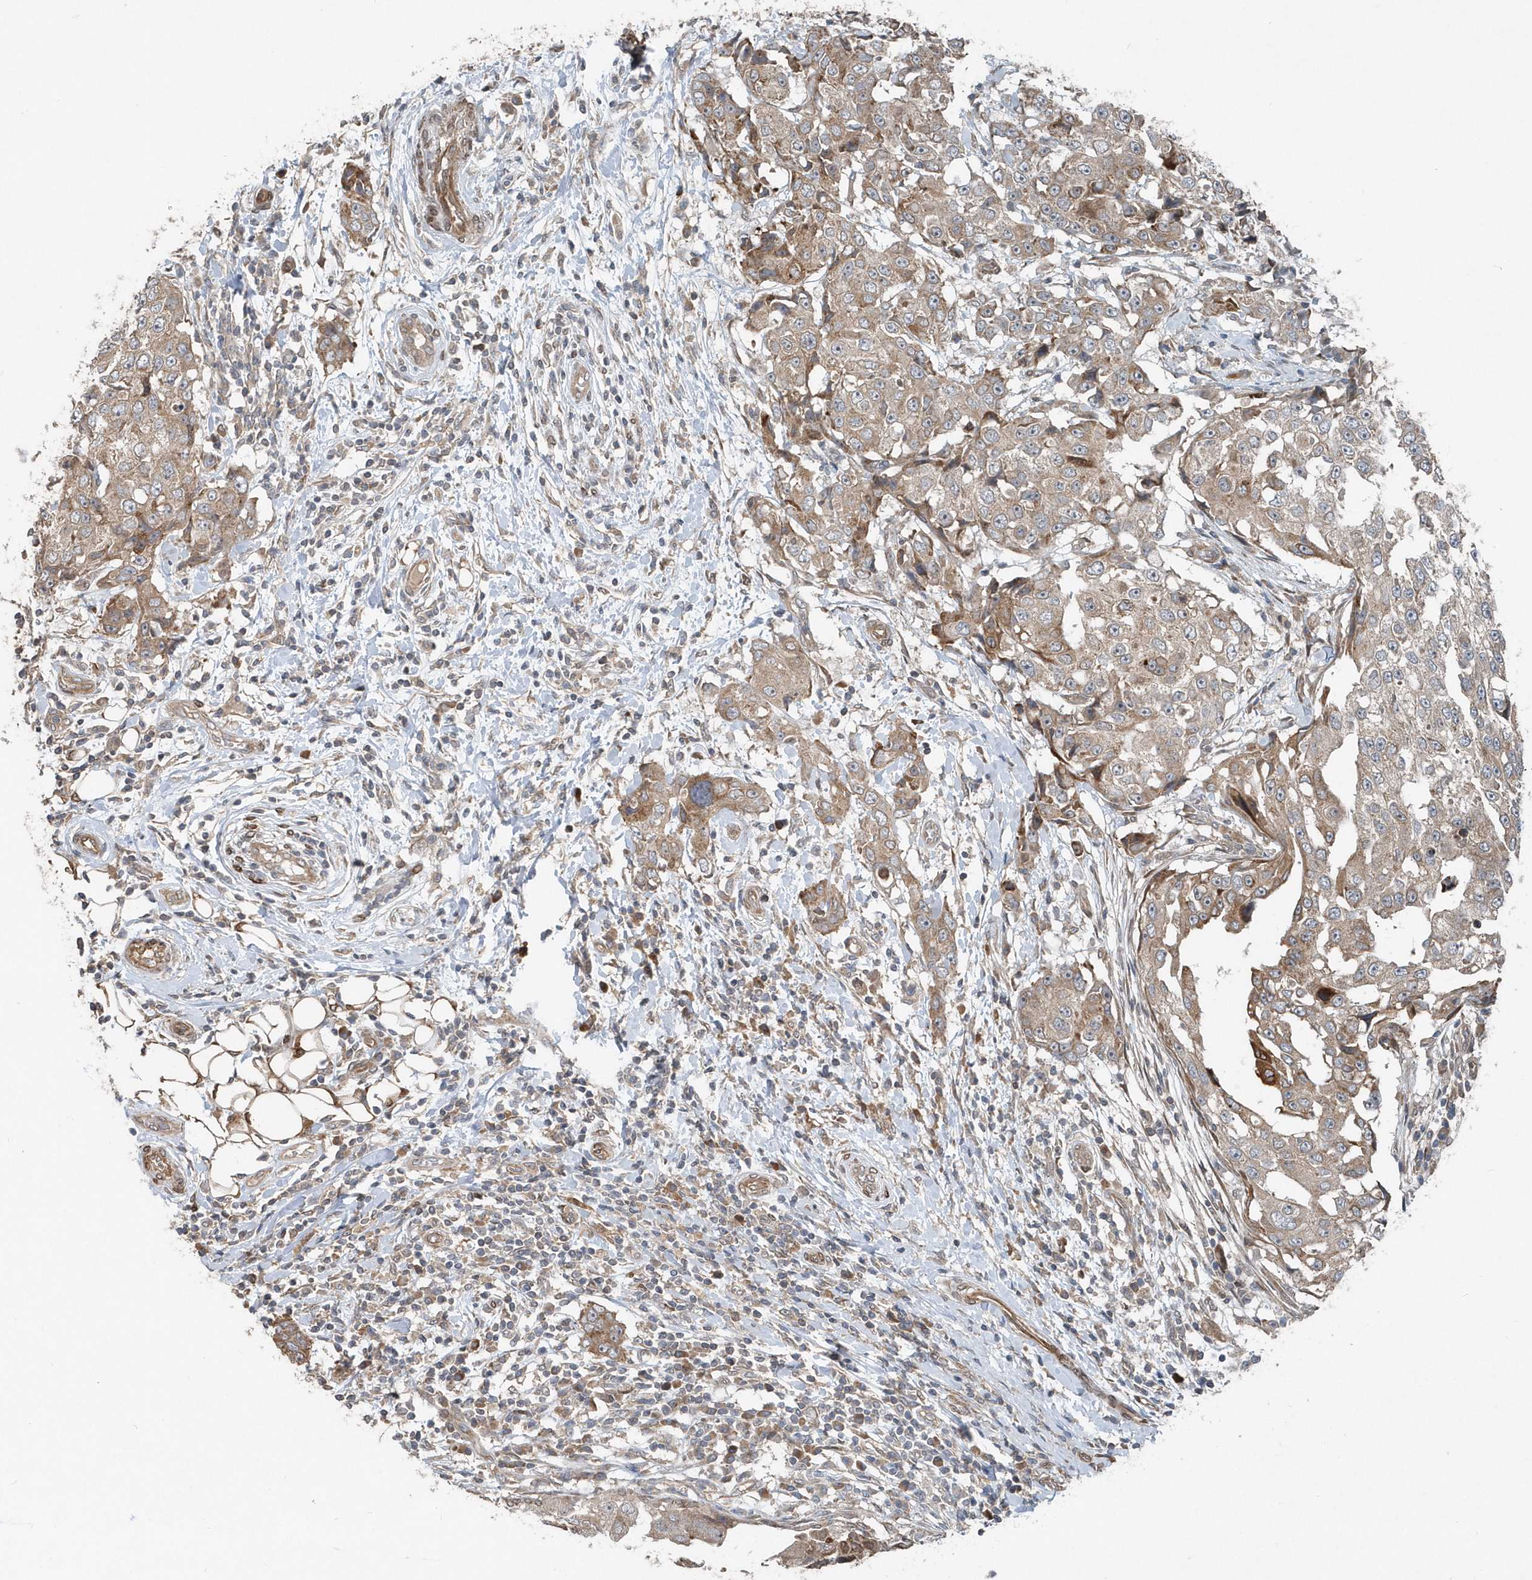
{"staining": {"intensity": "weak", "quantity": ">75%", "location": "cytoplasmic/membranous"}, "tissue": "breast cancer", "cell_type": "Tumor cells", "image_type": "cancer", "snomed": [{"axis": "morphology", "description": "Duct carcinoma"}, {"axis": "topography", "description": "Breast"}], "caption": "This micrograph reveals immunohistochemistry staining of invasive ductal carcinoma (breast), with low weak cytoplasmic/membranous positivity in approximately >75% of tumor cells.", "gene": "MCC", "patient": {"sex": "female", "age": 27}}